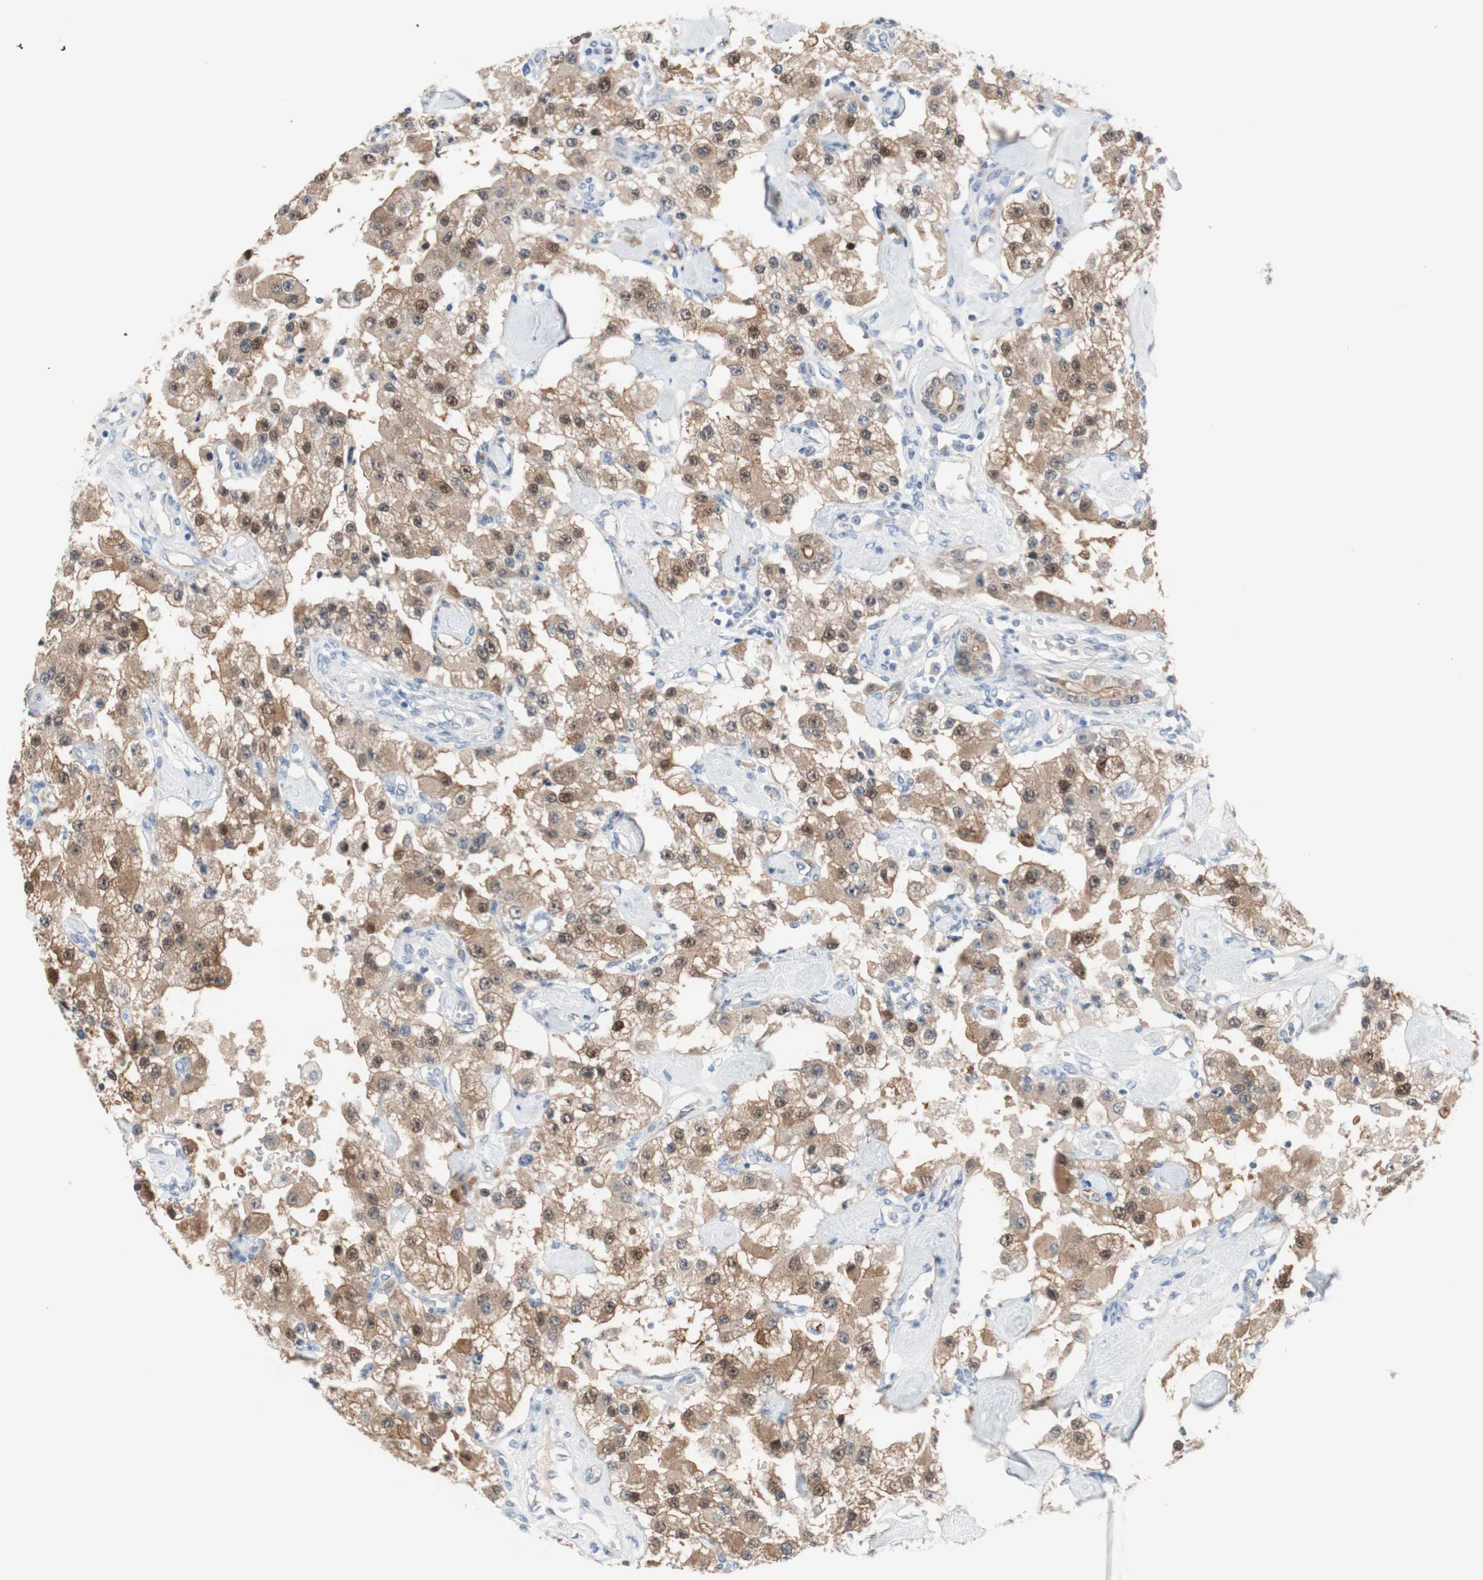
{"staining": {"intensity": "moderate", "quantity": ">75%", "location": "cytoplasmic/membranous,nuclear"}, "tissue": "carcinoid", "cell_type": "Tumor cells", "image_type": "cancer", "snomed": [{"axis": "morphology", "description": "Carcinoid, malignant, NOS"}, {"axis": "topography", "description": "Pancreas"}], "caption": "Protein expression analysis of carcinoid (malignant) exhibits moderate cytoplasmic/membranous and nuclear positivity in approximately >75% of tumor cells. The staining is performed using DAB brown chromogen to label protein expression. The nuclei are counter-stained blue using hematoxylin.", "gene": "PDZK1", "patient": {"sex": "male", "age": 41}}